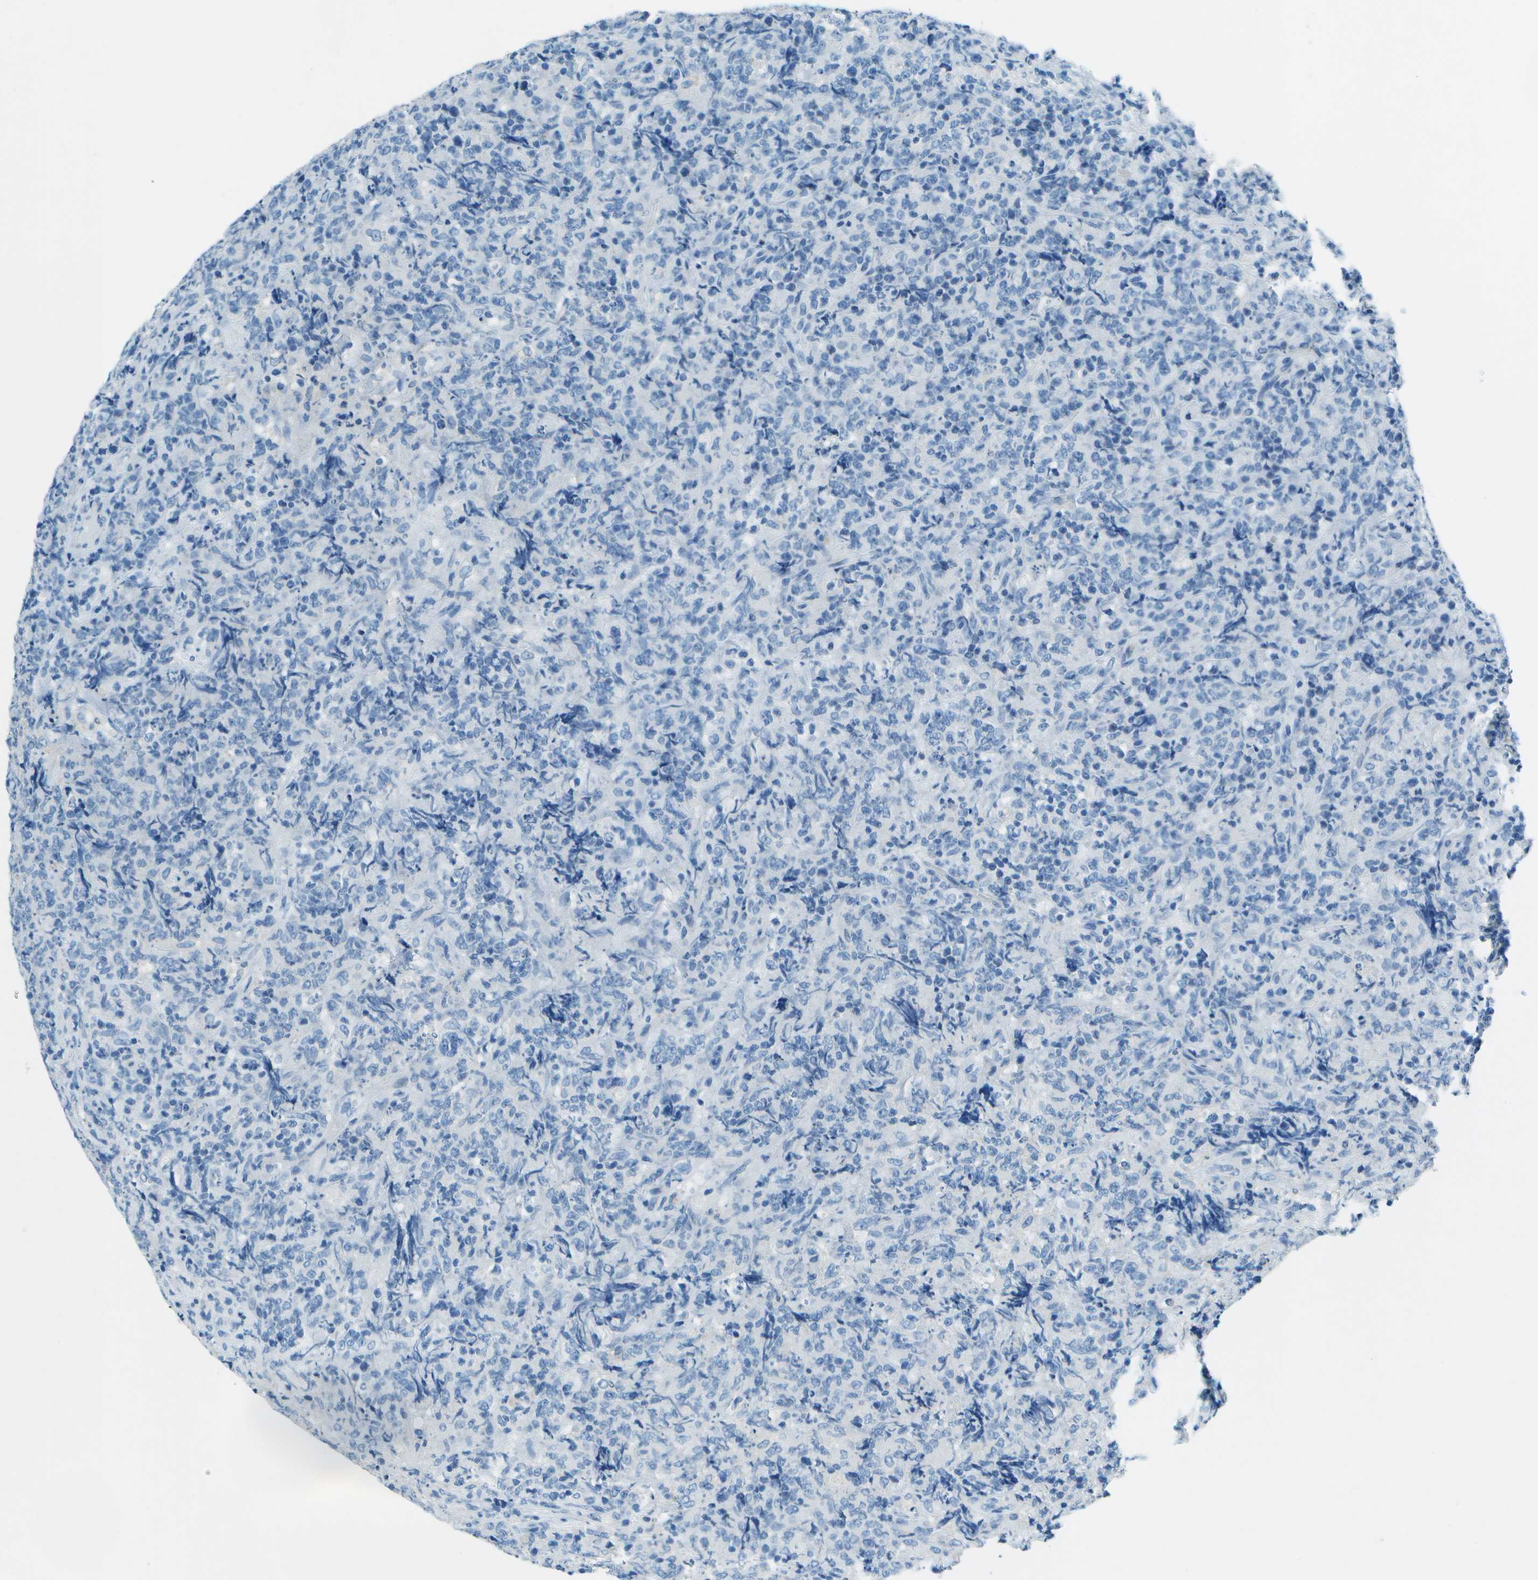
{"staining": {"intensity": "negative", "quantity": "none", "location": "none"}, "tissue": "lymphoma", "cell_type": "Tumor cells", "image_type": "cancer", "snomed": [{"axis": "morphology", "description": "Malignant lymphoma, non-Hodgkin's type, High grade"}, {"axis": "topography", "description": "Tonsil"}], "caption": "A micrograph of human high-grade malignant lymphoma, non-Hodgkin's type is negative for staining in tumor cells.", "gene": "SLC16A10", "patient": {"sex": "female", "age": 36}}